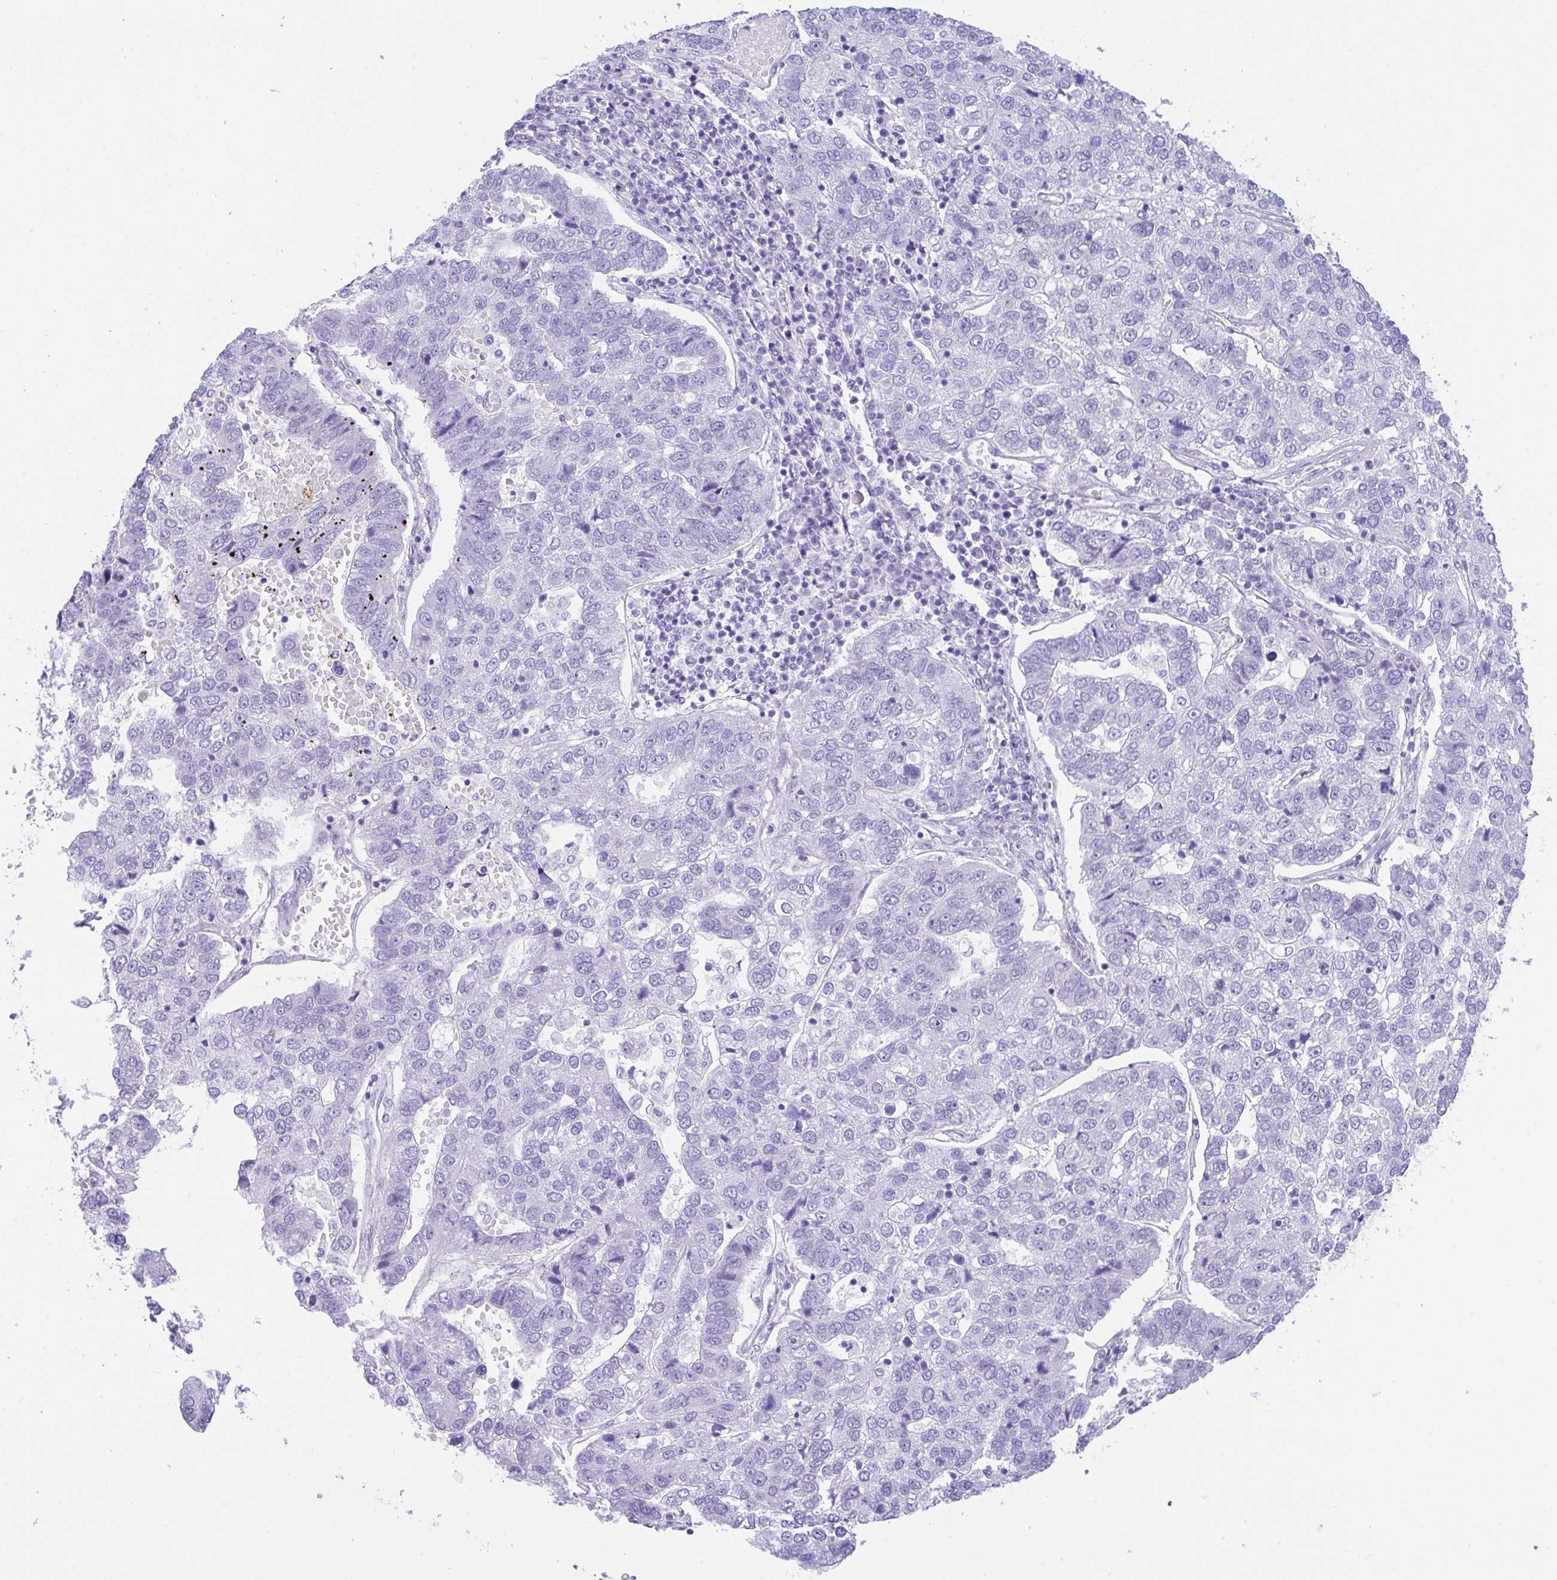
{"staining": {"intensity": "negative", "quantity": "none", "location": "none"}, "tissue": "pancreatic cancer", "cell_type": "Tumor cells", "image_type": "cancer", "snomed": [{"axis": "morphology", "description": "Adenocarcinoma, NOS"}, {"axis": "topography", "description": "Pancreas"}], "caption": "Adenocarcinoma (pancreatic) was stained to show a protein in brown. There is no significant expression in tumor cells. (DAB (3,3'-diaminobenzidine) immunohistochemistry (IHC) with hematoxylin counter stain).", "gene": "CPA1", "patient": {"sex": "female", "age": 61}}